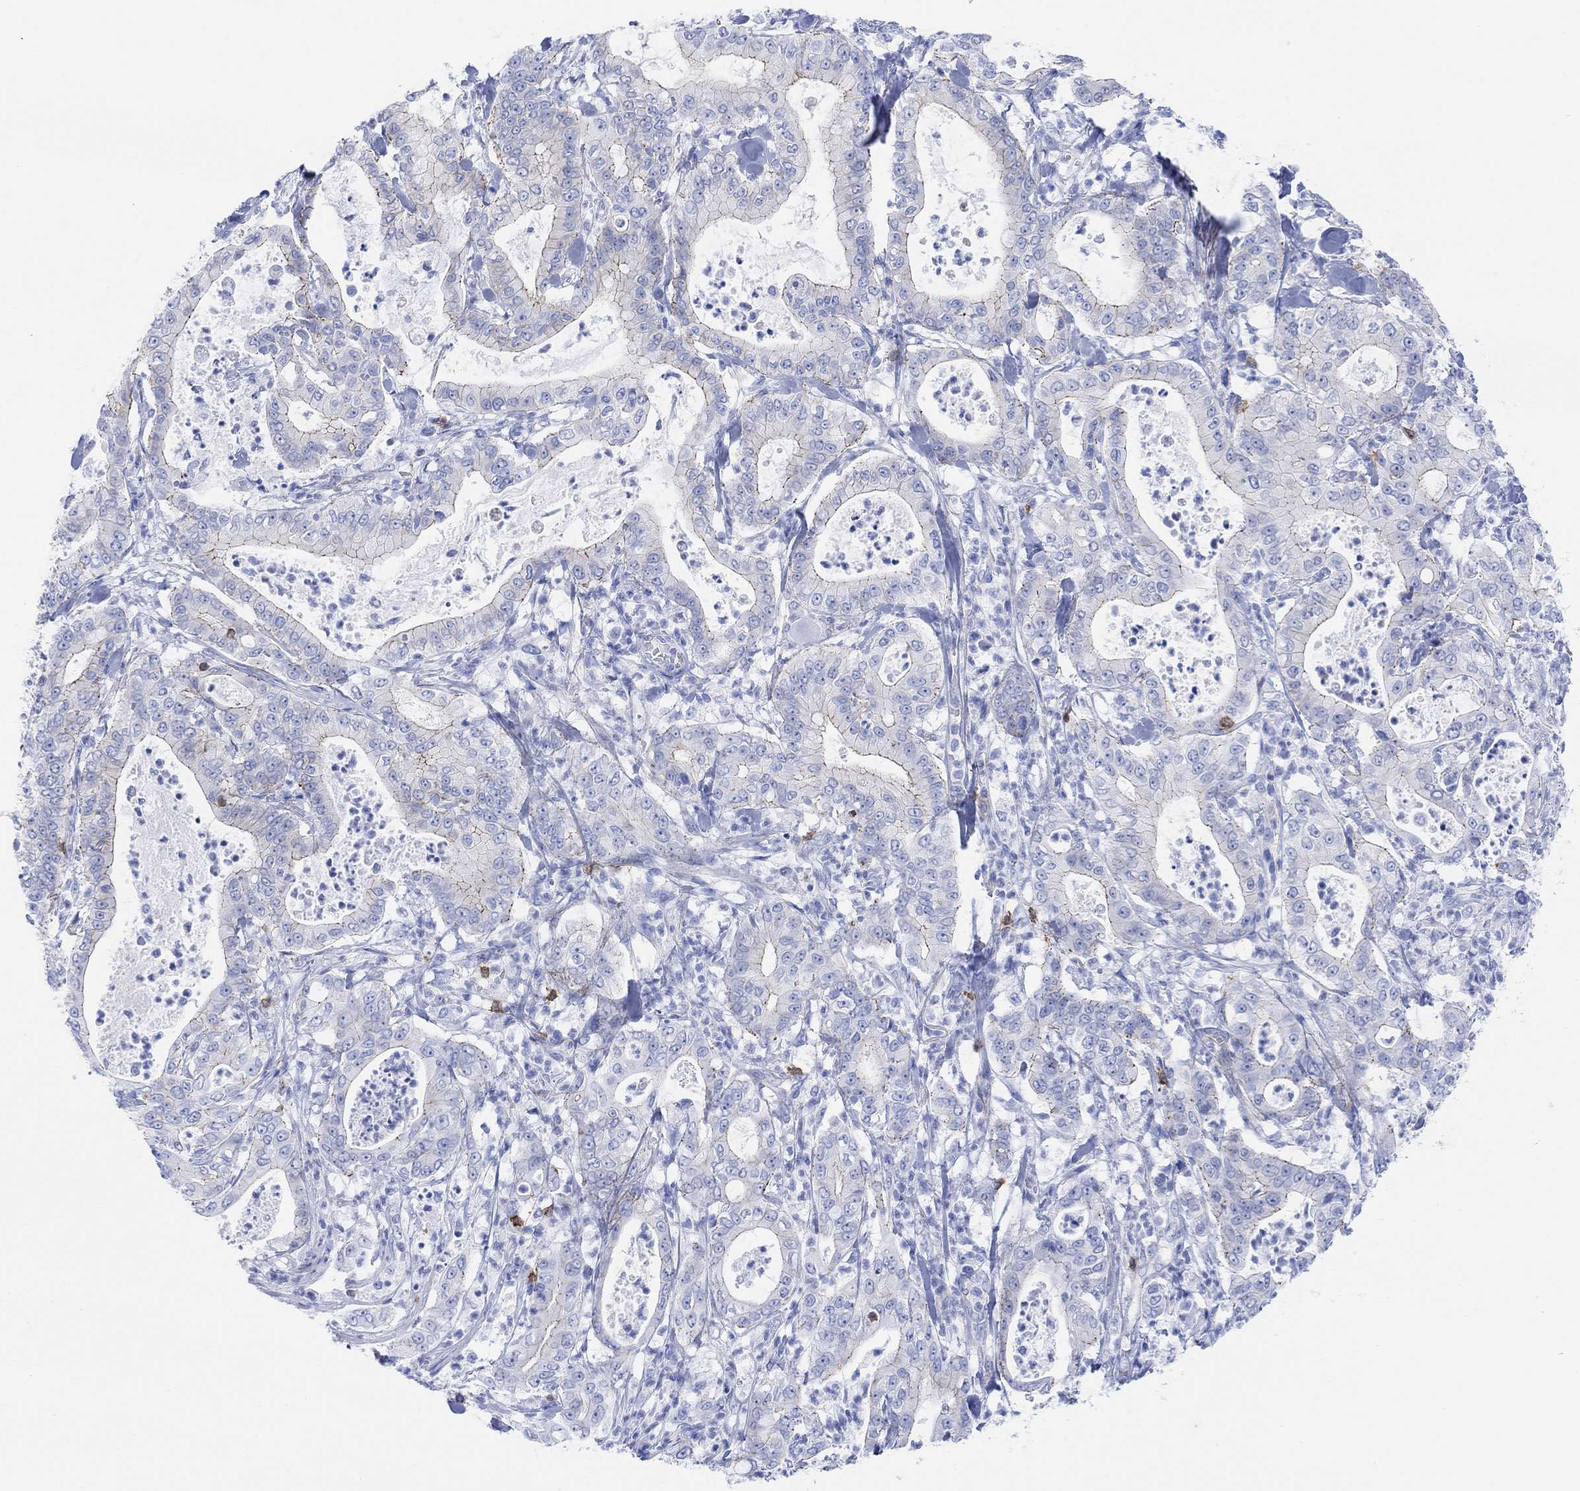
{"staining": {"intensity": "weak", "quantity": "<25%", "location": "cytoplasmic/membranous"}, "tissue": "pancreatic cancer", "cell_type": "Tumor cells", "image_type": "cancer", "snomed": [{"axis": "morphology", "description": "Adenocarcinoma, NOS"}, {"axis": "topography", "description": "Pancreas"}], "caption": "Immunohistochemistry (IHC) of adenocarcinoma (pancreatic) displays no positivity in tumor cells. (Immunohistochemistry (IHC), brightfield microscopy, high magnification).", "gene": "GPR65", "patient": {"sex": "male", "age": 71}}